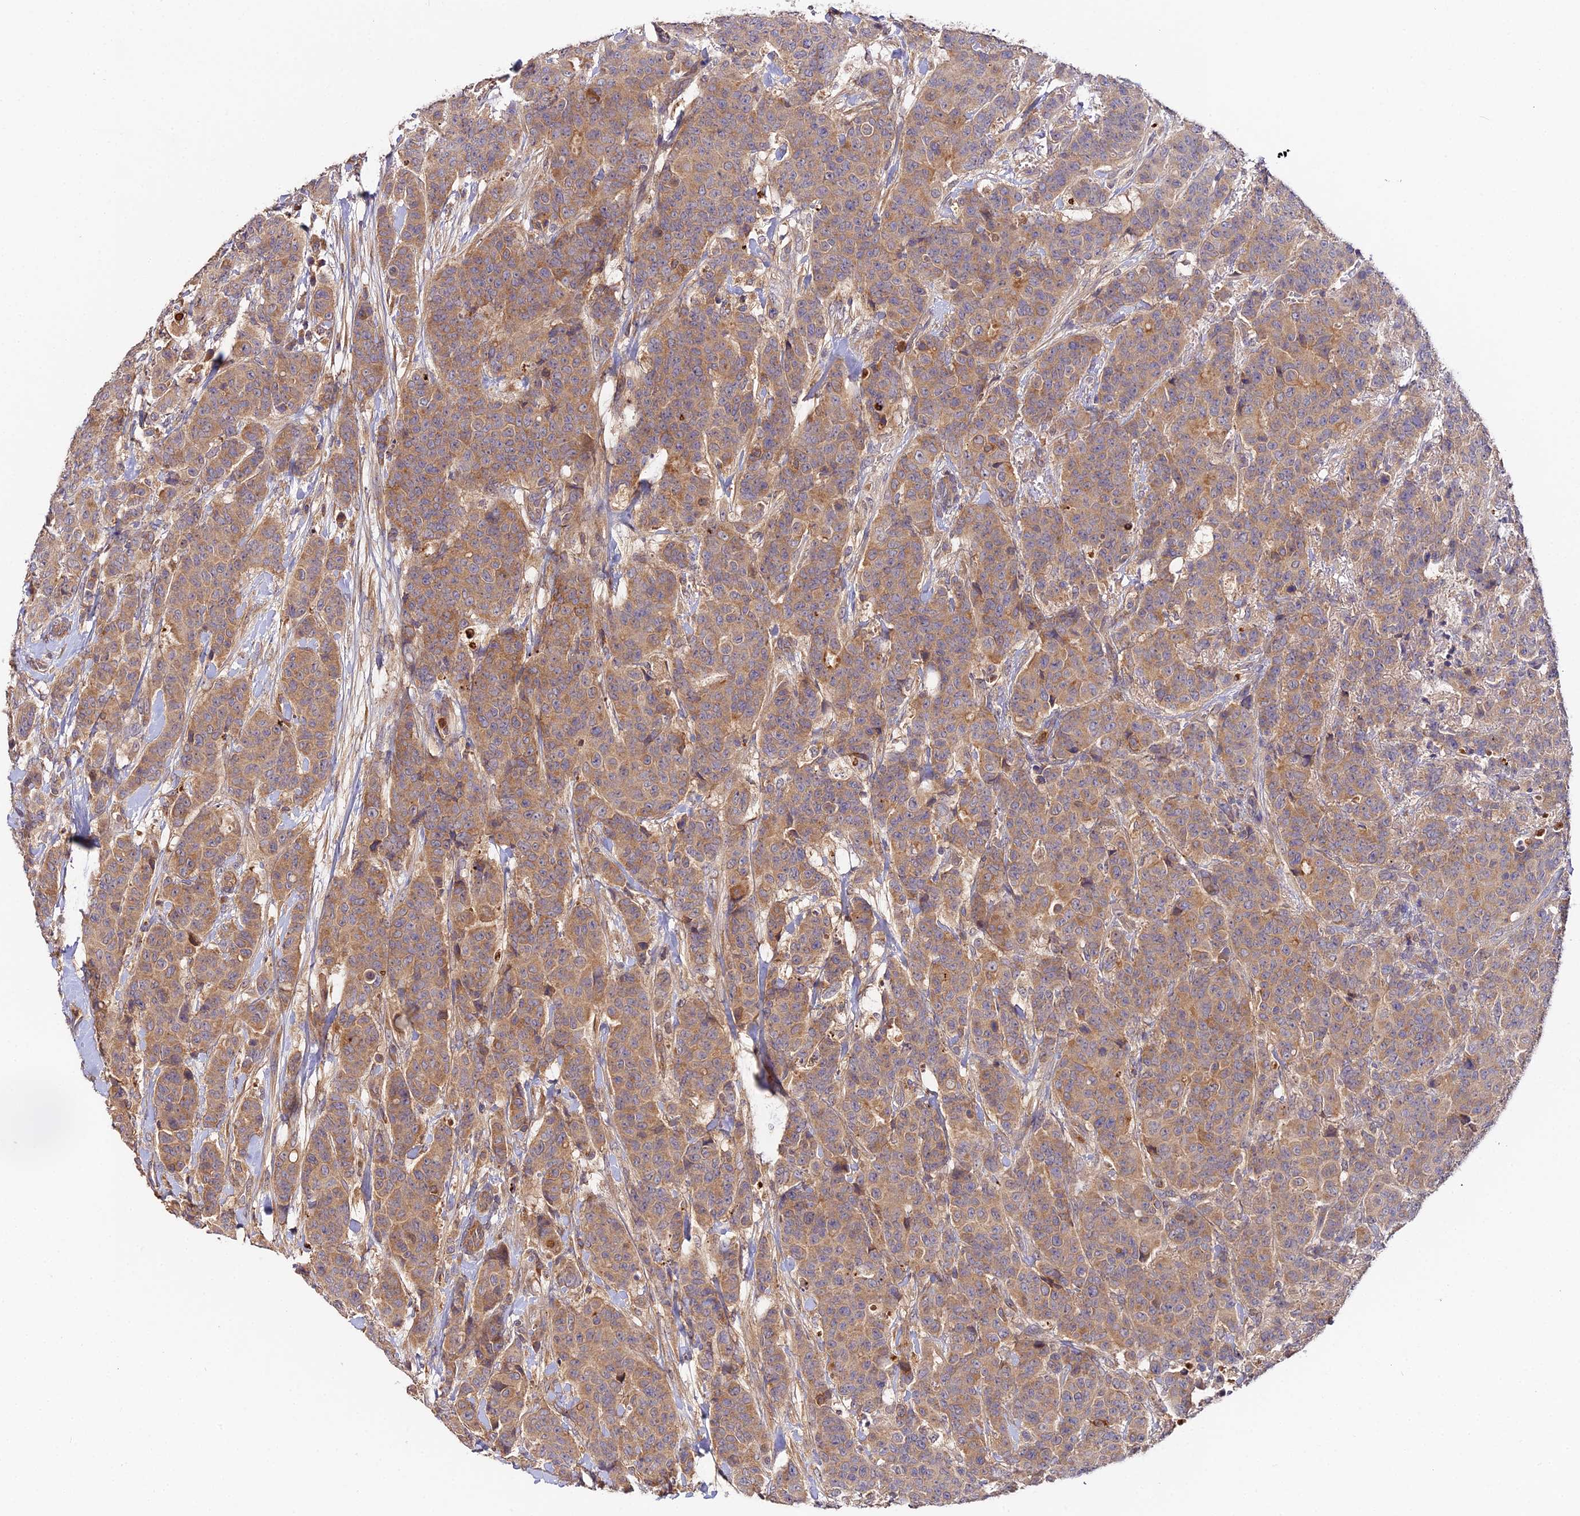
{"staining": {"intensity": "moderate", "quantity": ">75%", "location": "cytoplasmic/membranous"}, "tissue": "breast cancer", "cell_type": "Tumor cells", "image_type": "cancer", "snomed": [{"axis": "morphology", "description": "Duct carcinoma"}, {"axis": "topography", "description": "Breast"}], "caption": "This photomicrograph demonstrates immunohistochemistry staining of breast cancer, with medium moderate cytoplasmic/membranous expression in approximately >75% of tumor cells.", "gene": "TRIM26", "patient": {"sex": "female", "age": 40}}